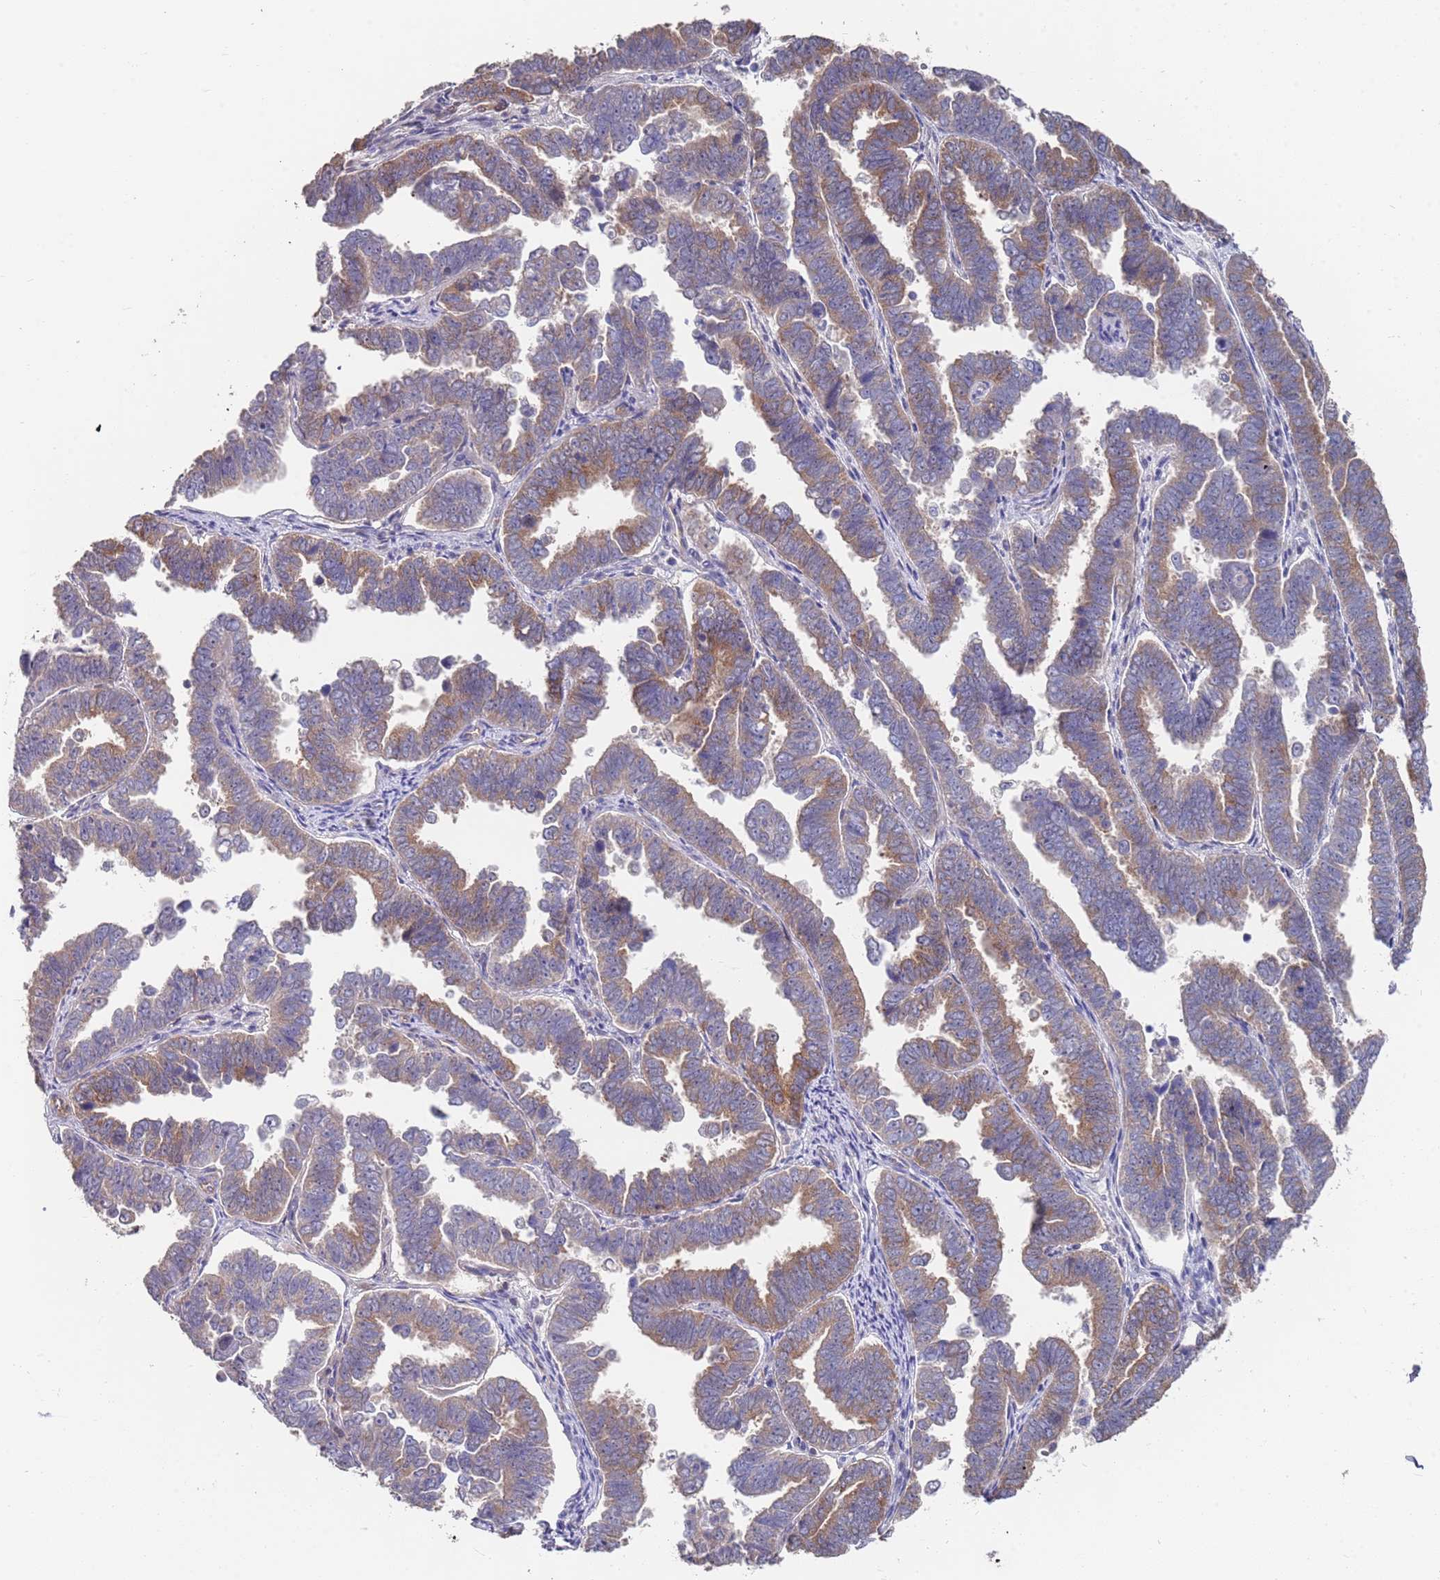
{"staining": {"intensity": "moderate", "quantity": "25%-75%", "location": "cytoplasmic/membranous"}, "tissue": "endometrial cancer", "cell_type": "Tumor cells", "image_type": "cancer", "snomed": [{"axis": "morphology", "description": "Adenocarcinoma, NOS"}, {"axis": "topography", "description": "Endometrium"}], "caption": "Protein expression analysis of endometrial adenocarcinoma exhibits moderate cytoplasmic/membranous expression in approximately 25%-75% of tumor cells.", "gene": "ANK2", "patient": {"sex": "female", "age": 75}}